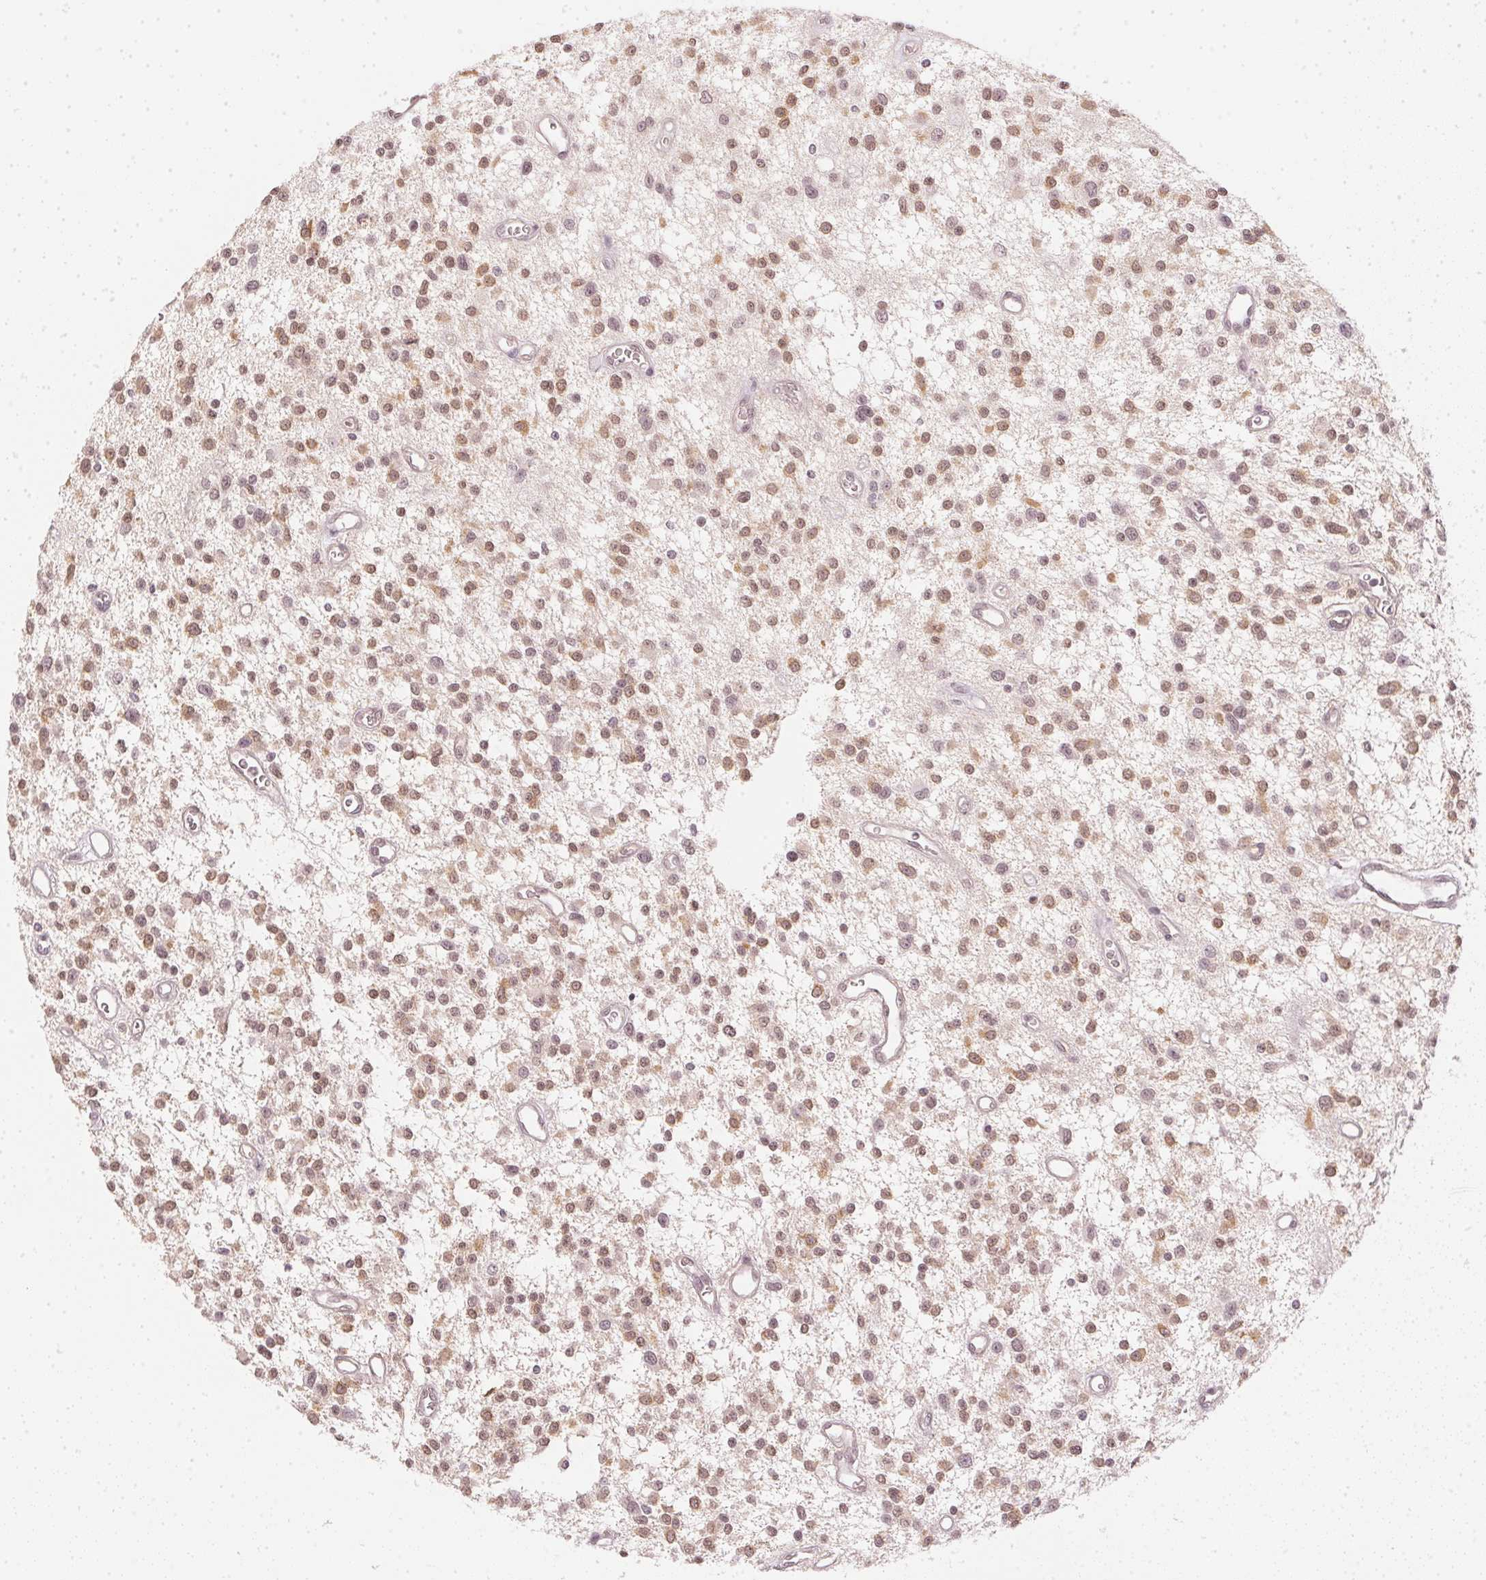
{"staining": {"intensity": "moderate", "quantity": "25%-75%", "location": "nuclear"}, "tissue": "glioma", "cell_type": "Tumor cells", "image_type": "cancer", "snomed": [{"axis": "morphology", "description": "Glioma, malignant, Low grade"}, {"axis": "topography", "description": "Brain"}], "caption": "This histopathology image reveals immunohistochemistry (IHC) staining of glioma, with medium moderate nuclear staining in approximately 25%-75% of tumor cells.", "gene": "KPRP", "patient": {"sex": "male", "age": 43}}